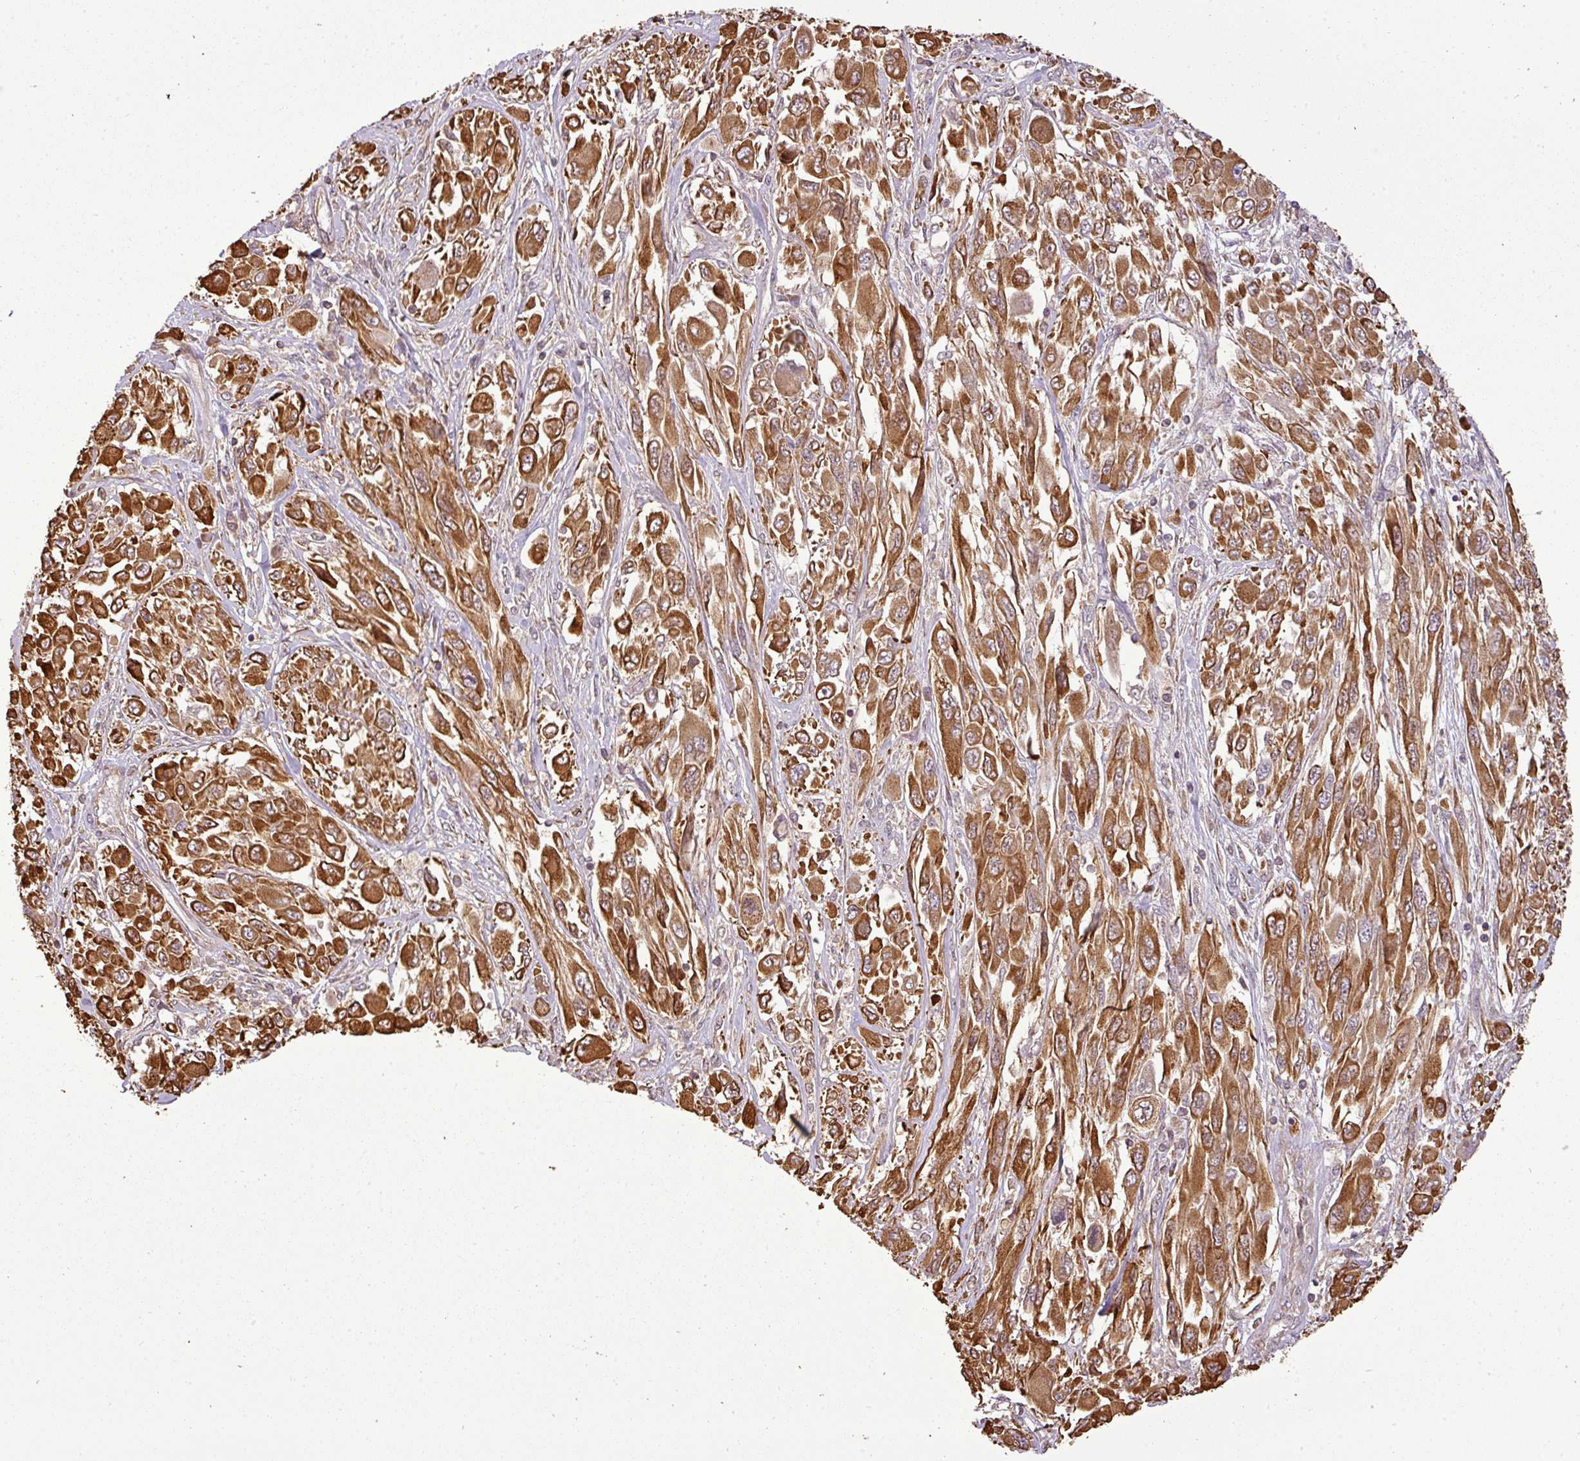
{"staining": {"intensity": "strong", "quantity": ">75%", "location": "cytoplasmic/membranous"}, "tissue": "melanoma", "cell_type": "Tumor cells", "image_type": "cancer", "snomed": [{"axis": "morphology", "description": "Malignant melanoma, NOS"}, {"axis": "topography", "description": "Skin"}], "caption": "Malignant melanoma stained with a protein marker demonstrates strong staining in tumor cells.", "gene": "FAIM", "patient": {"sex": "female", "age": 91}}